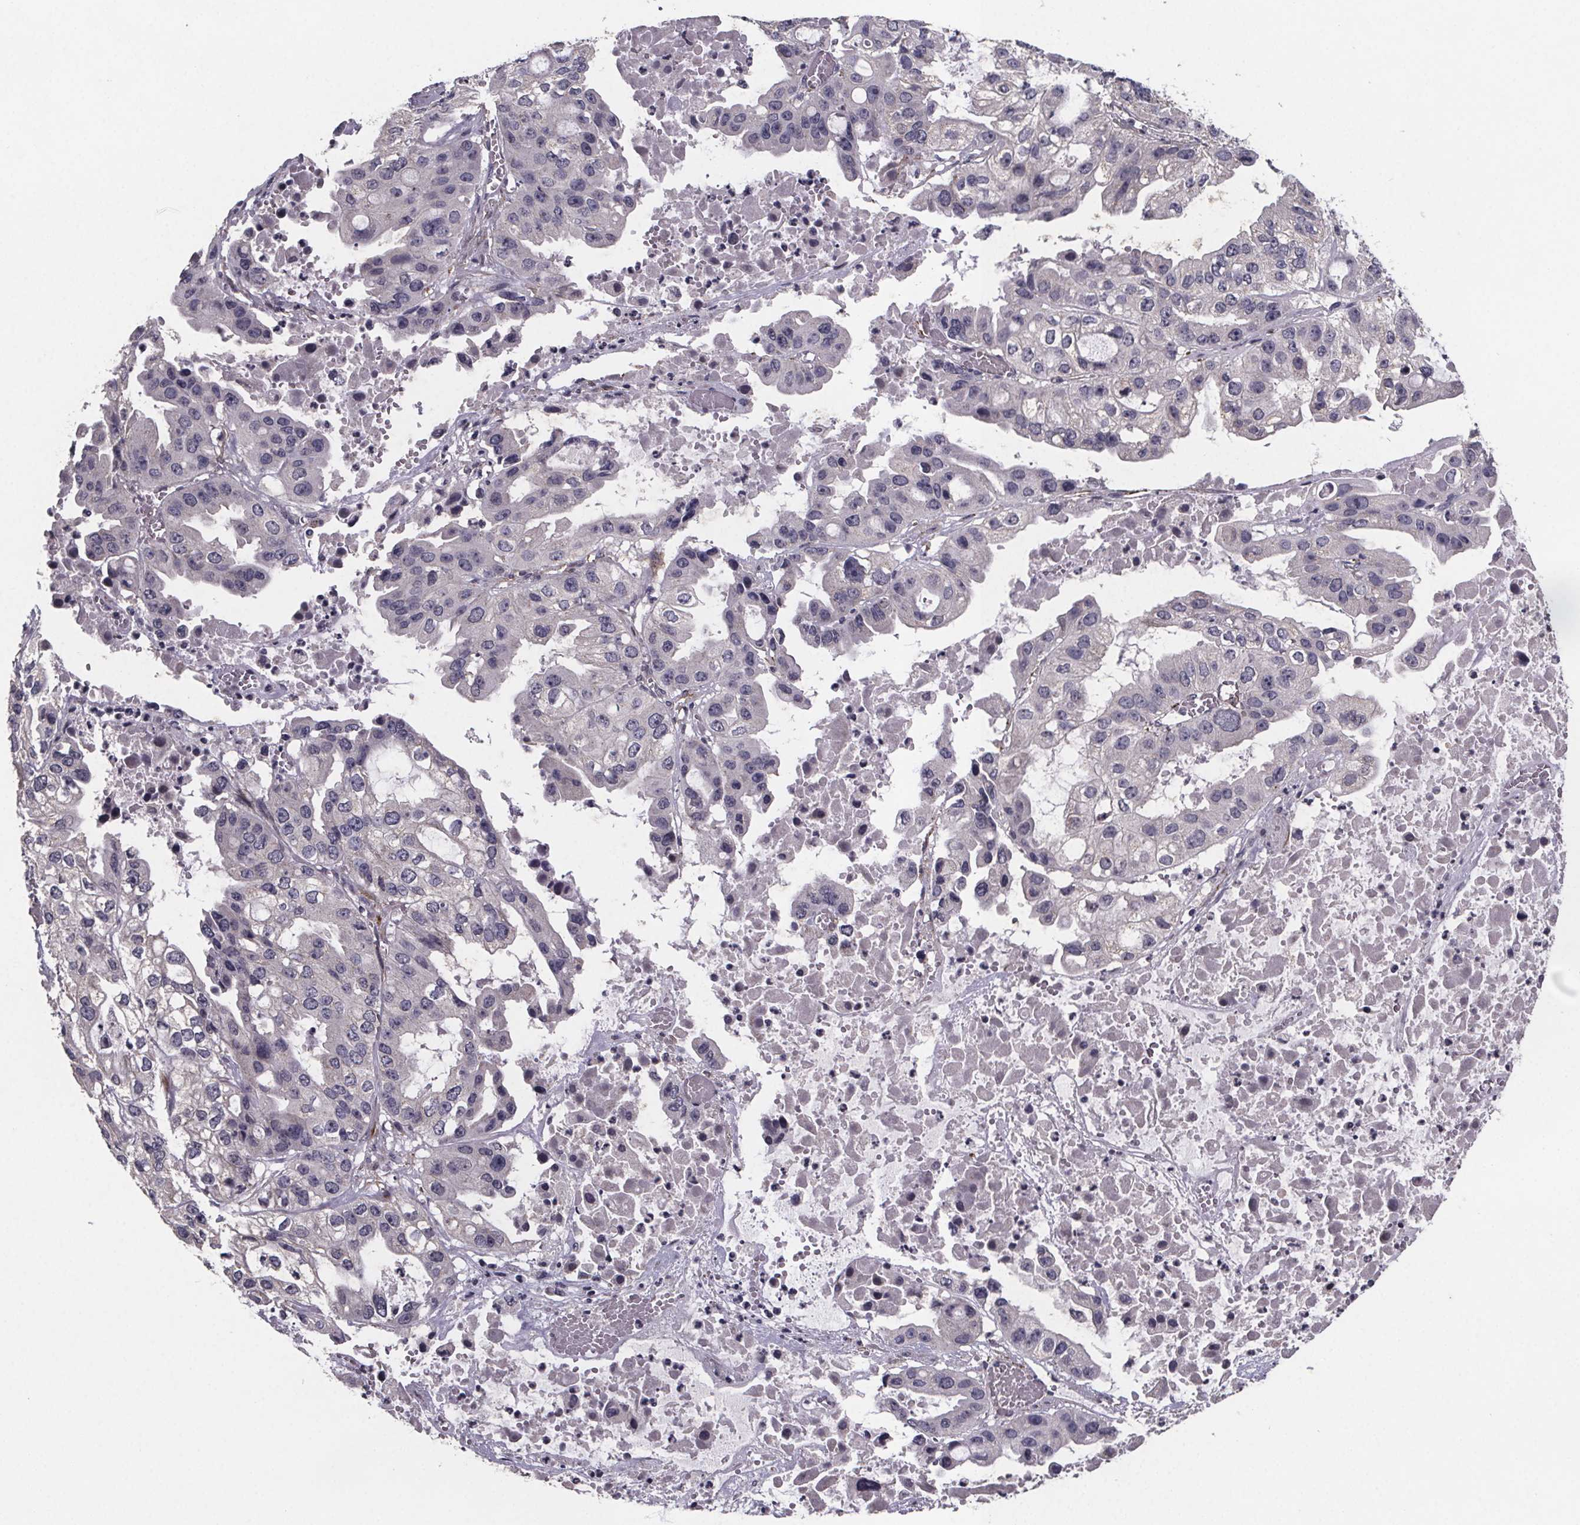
{"staining": {"intensity": "negative", "quantity": "none", "location": "none"}, "tissue": "ovarian cancer", "cell_type": "Tumor cells", "image_type": "cancer", "snomed": [{"axis": "morphology", "description": "Cystadenocarcinoma, serous, NOS"}, {"axis": "topography", "description": "Ovary"}], "caption": "Immunohistochemistry (IHC) histopathology image of human ovarian serous cystadenocarcinoma stained for a protein (brown), which reveals no staining in tumor cells. (Brightfield microscopy of DAB (3,3'-diaminobenzidine) immunohistochemistry (IHC) at high magnification).", "gene": "PALLD", "patient": {"sex": "female", "age": 56}}